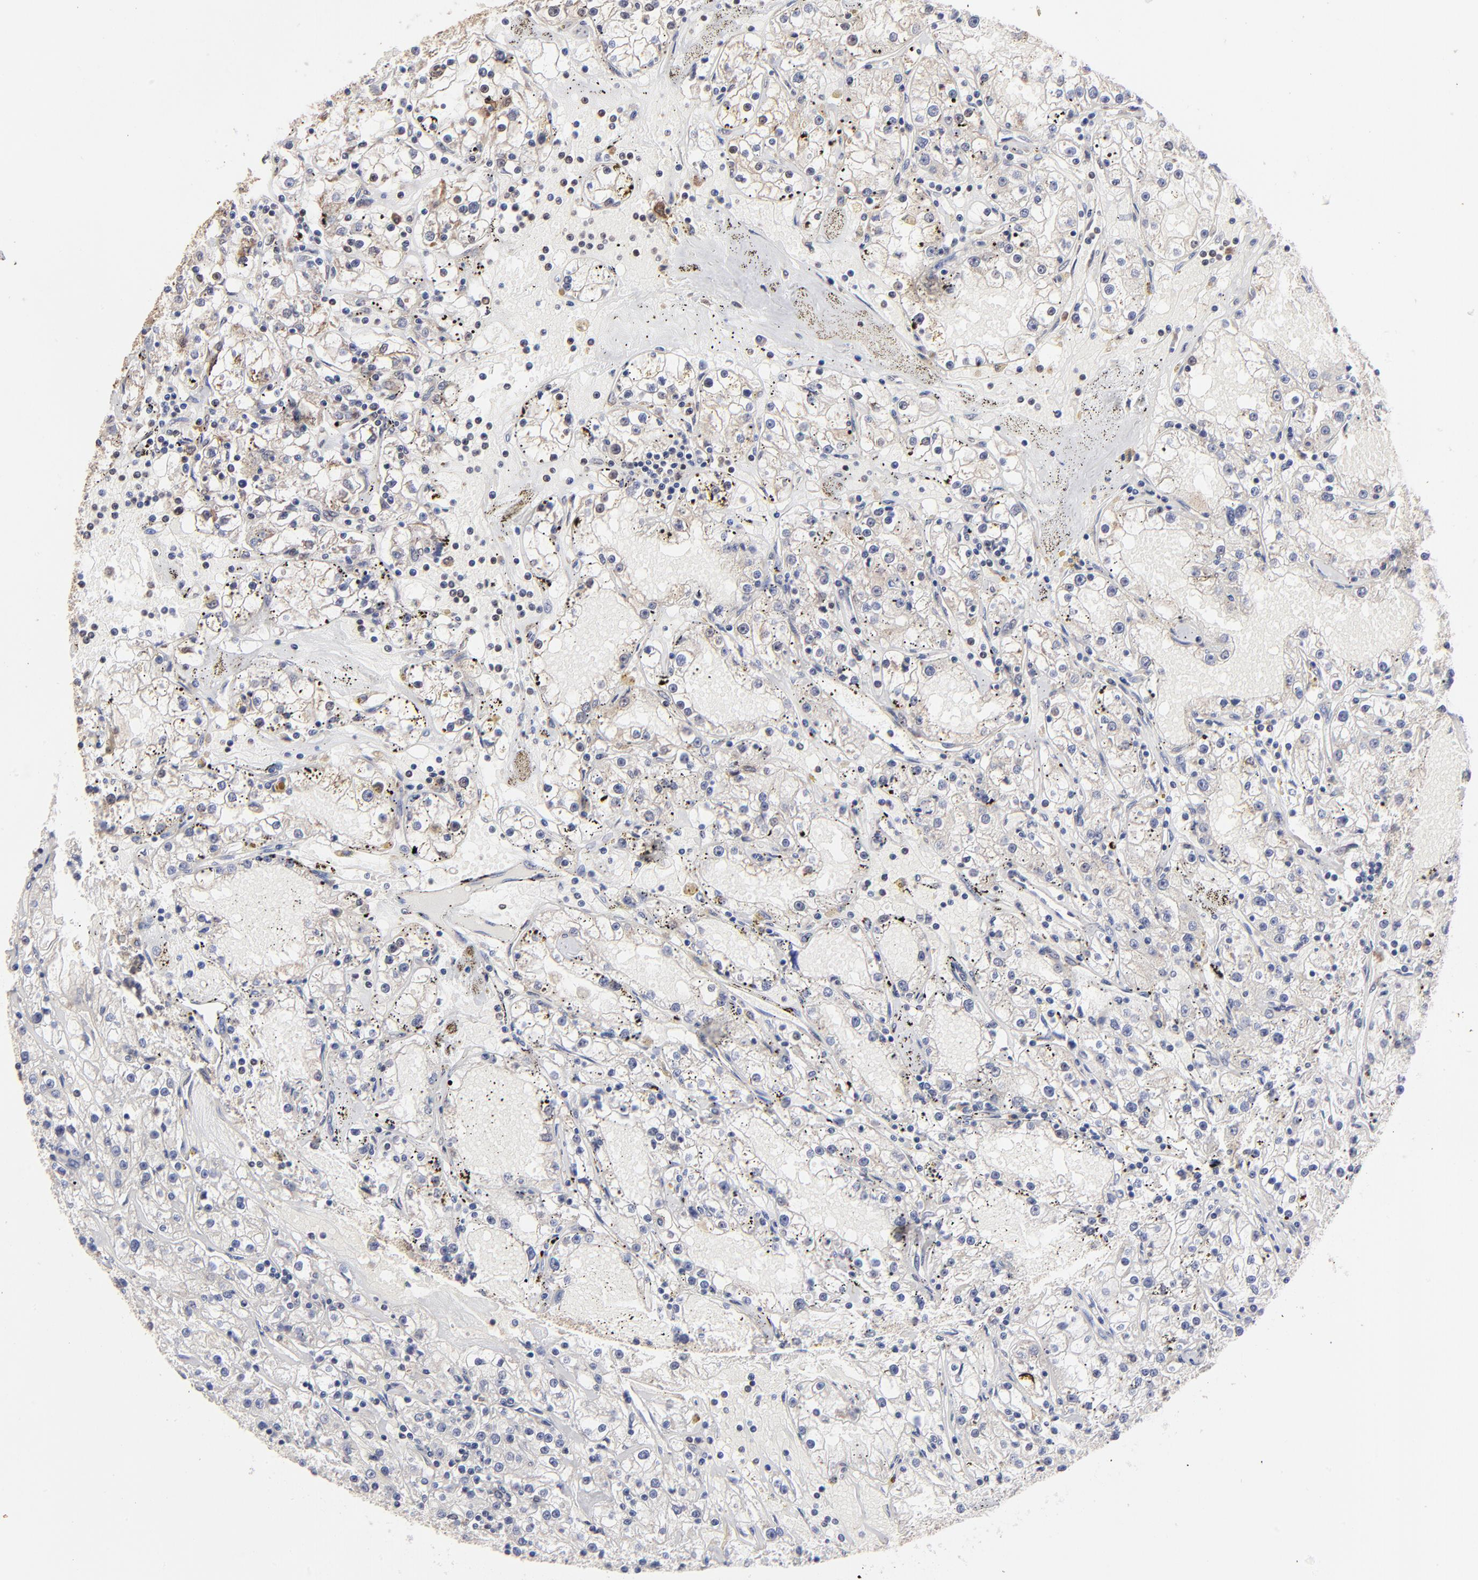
{"staining": {"intensity": "negative", "quantity": "none", "location": "none"}, "tissue": "renal cancer", "cell_type": "Tumor cells", "image_type": "cancer", "snomed": [{"axis": "morphology", "description": "Adenocarcinoma, NOS"}, {"axis": "topography", "description": "Kidney"}], "caption": "Tumor cells show no significant expression in renal cancer.", "gene": "BRPF1", "patient": {"sex": "male", "age": 56}}